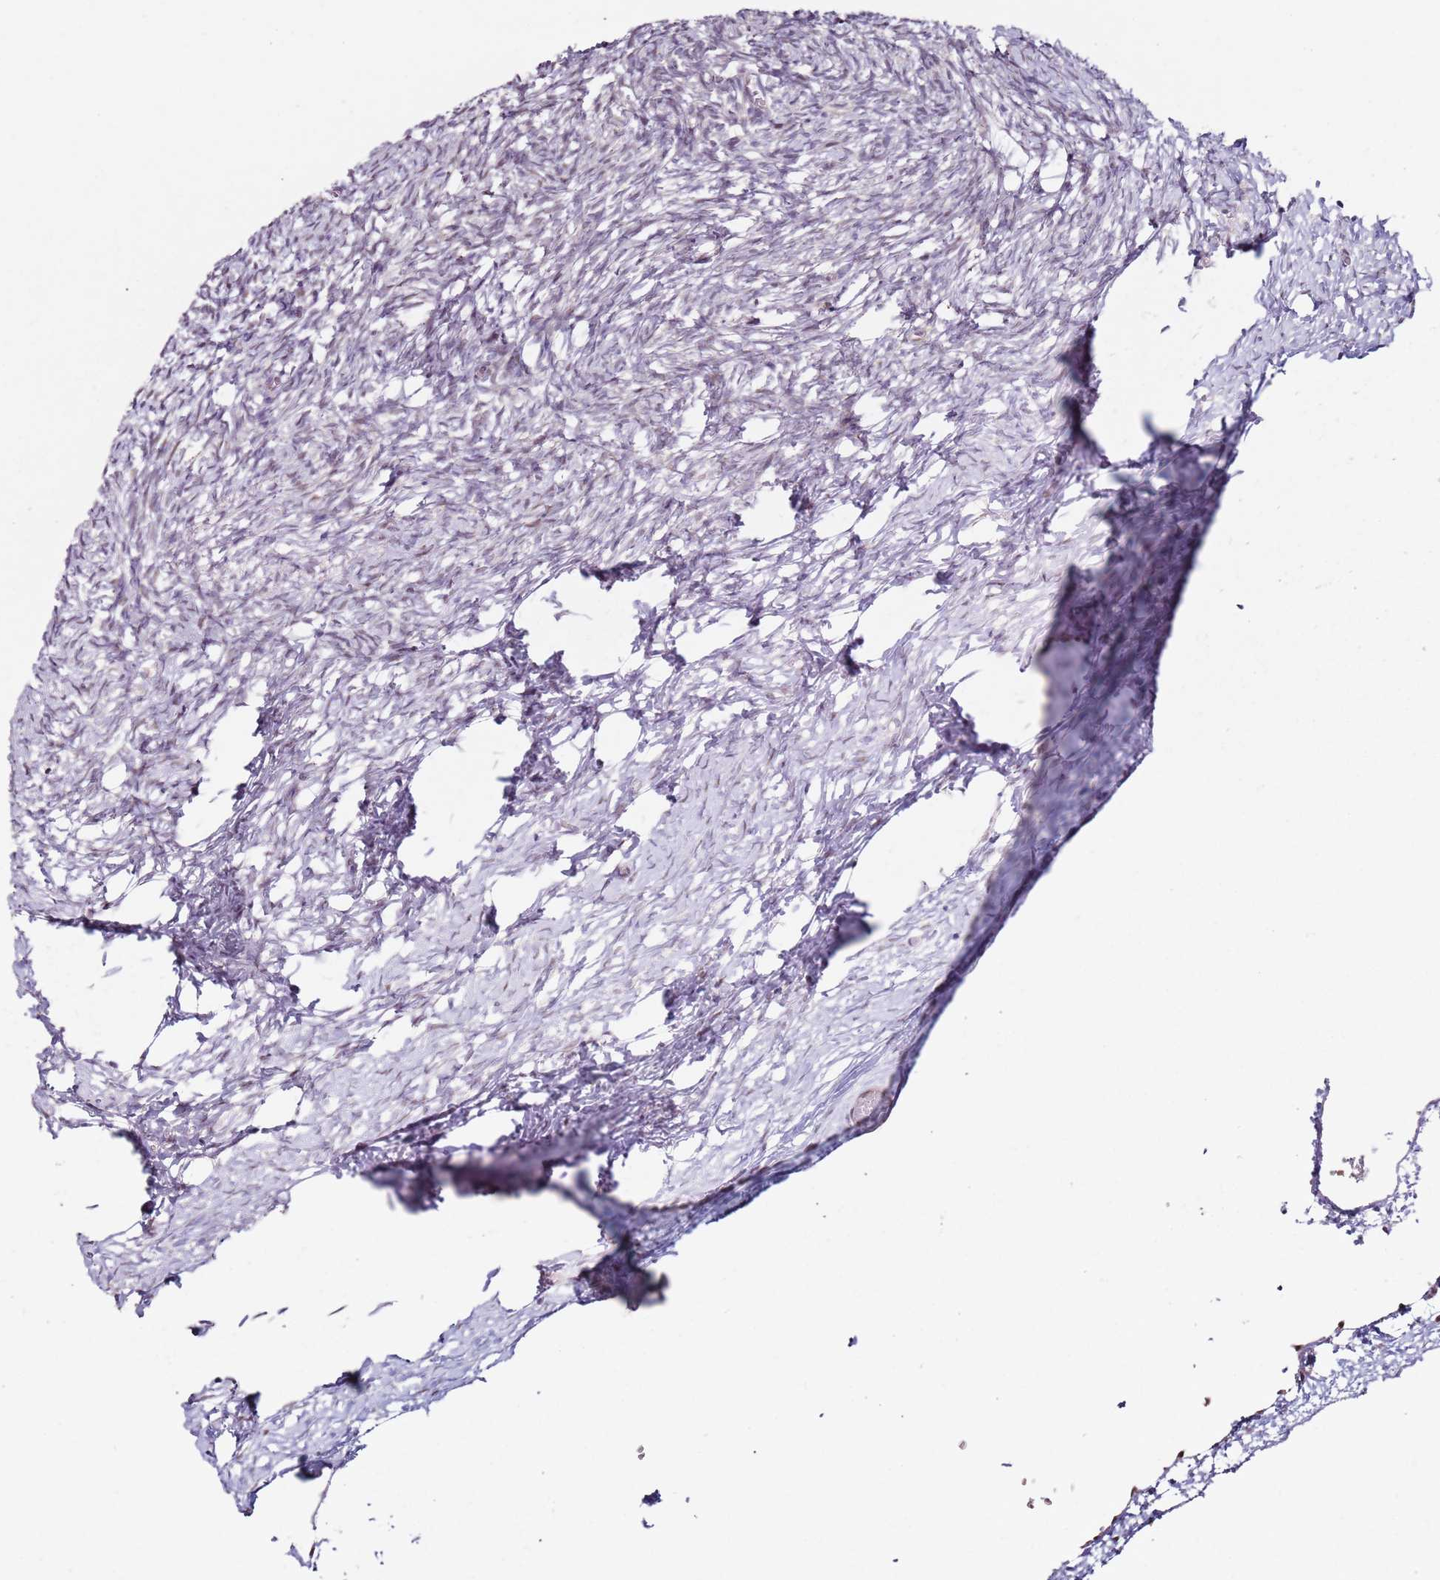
{"staining": {"intensity": "negative", "quantity": "none", "location": "none"}, "tissue": "ovary", "cell_type": "Ovarian stroma cells", "image_type": "normal", "snomed": [{"axis": "morphology", "description": "Normal tissue, NOS"}, {"axis": "topography", "description": "Ovary"}], "caption": "A high-resolution histopathology image shows IHC staining of benign ovary, which demonstrates no significant expression in ovarian stroma cells.", "gene": "PSMD4", "patient": {"sex": "female", "age": 39}}